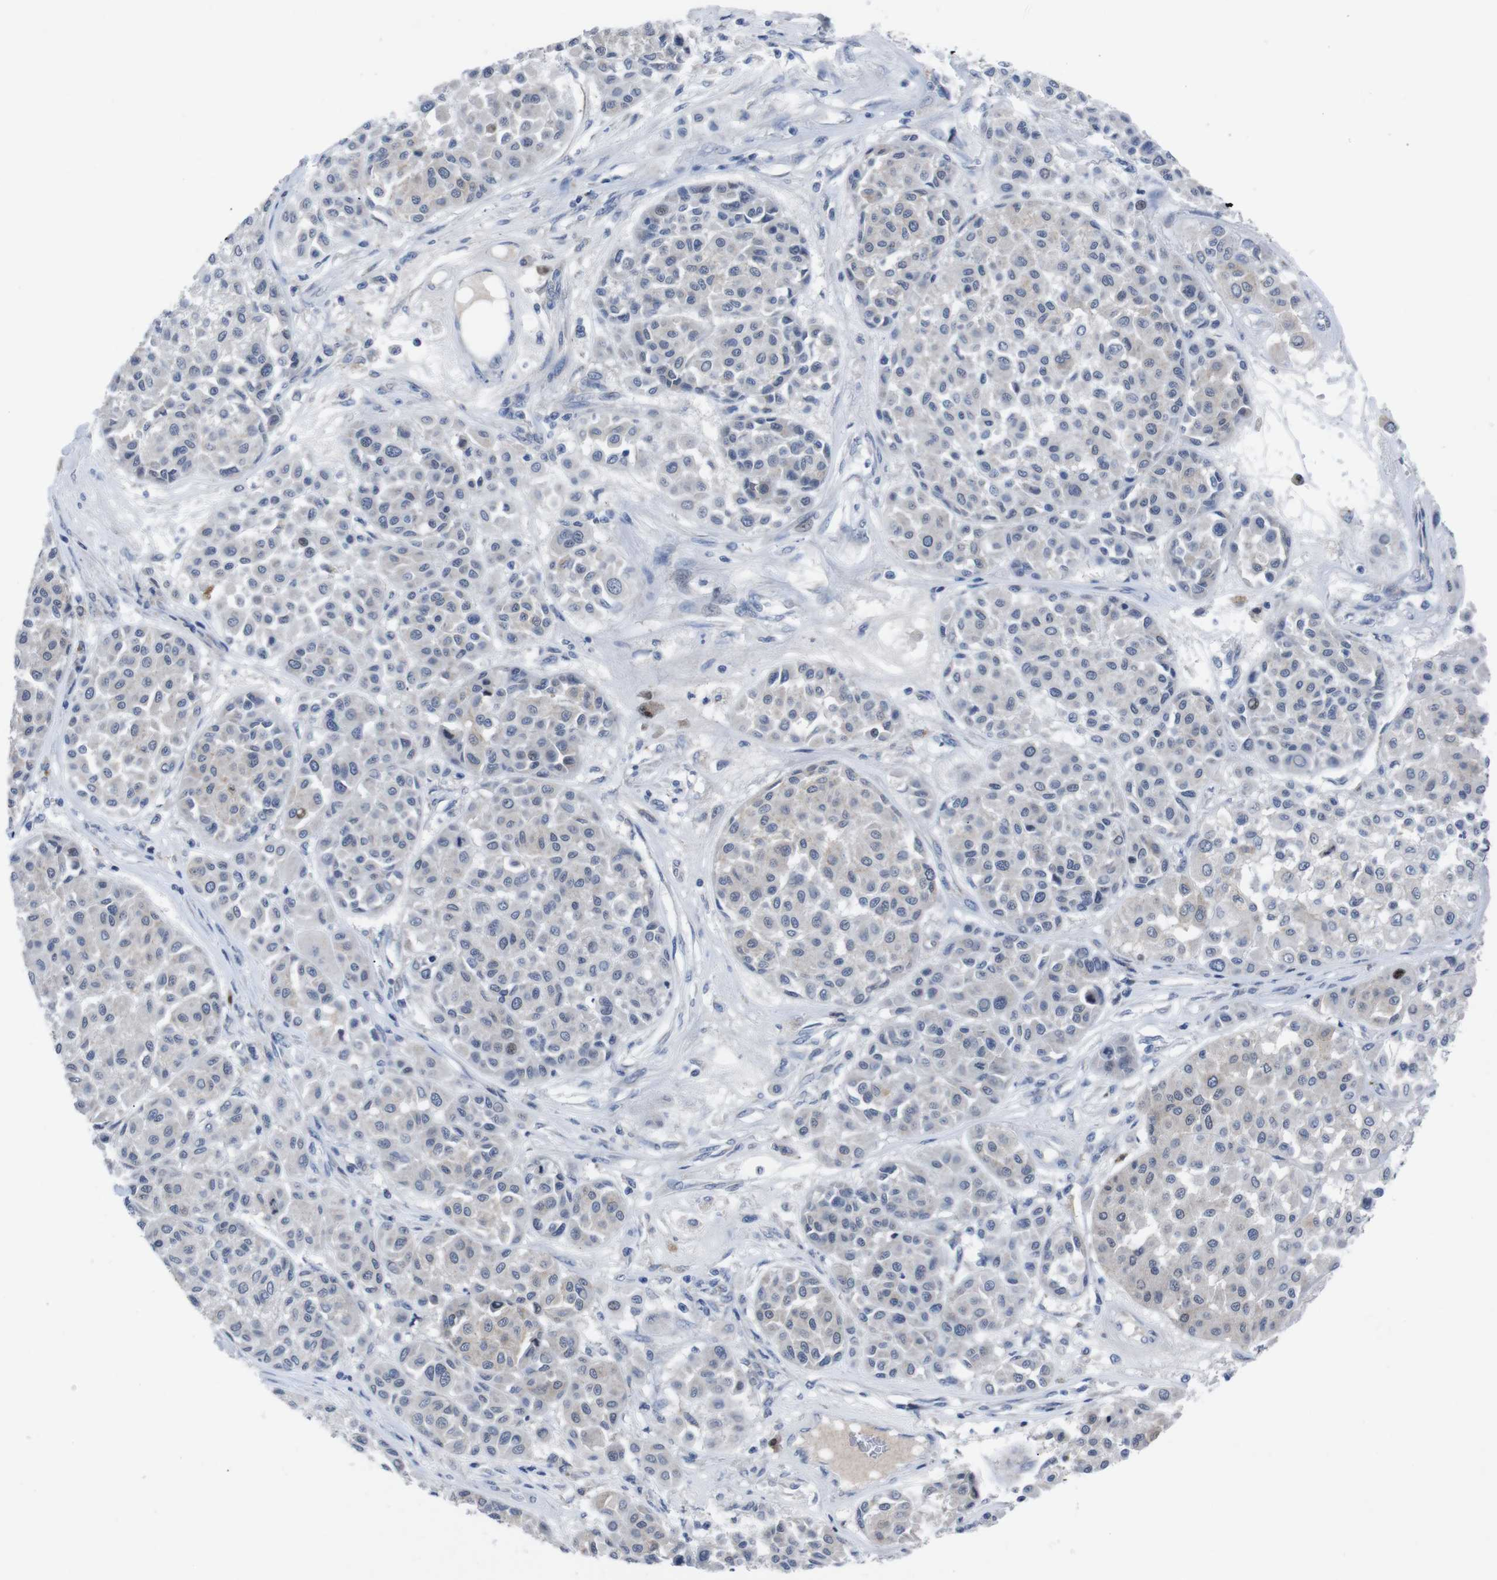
{"staining": {"intensity": "negative", "quantity": "none", "location": "none"}, "tissue": "melanoma", "cell_type": "Tumor cells", "image_type": "cancer", "snomed": [{"axis": "morphology", "description": "Malignant melanoma, Metastatic site"}, {"axis": "topography", "description": "Soft tissue"}], "caption": "Tumor cells are negative for brown protein staining in malignant melanoma (metastatic site). The staining was performed using DAB (3,3'-diaminobenzidine) to visualize the protein expression in brown, while the nuclei were stained in blue with hematoxylin (Magnification: 20x).", "gene": "IRF4", "patient": {"sex": "male", "age": 41}}